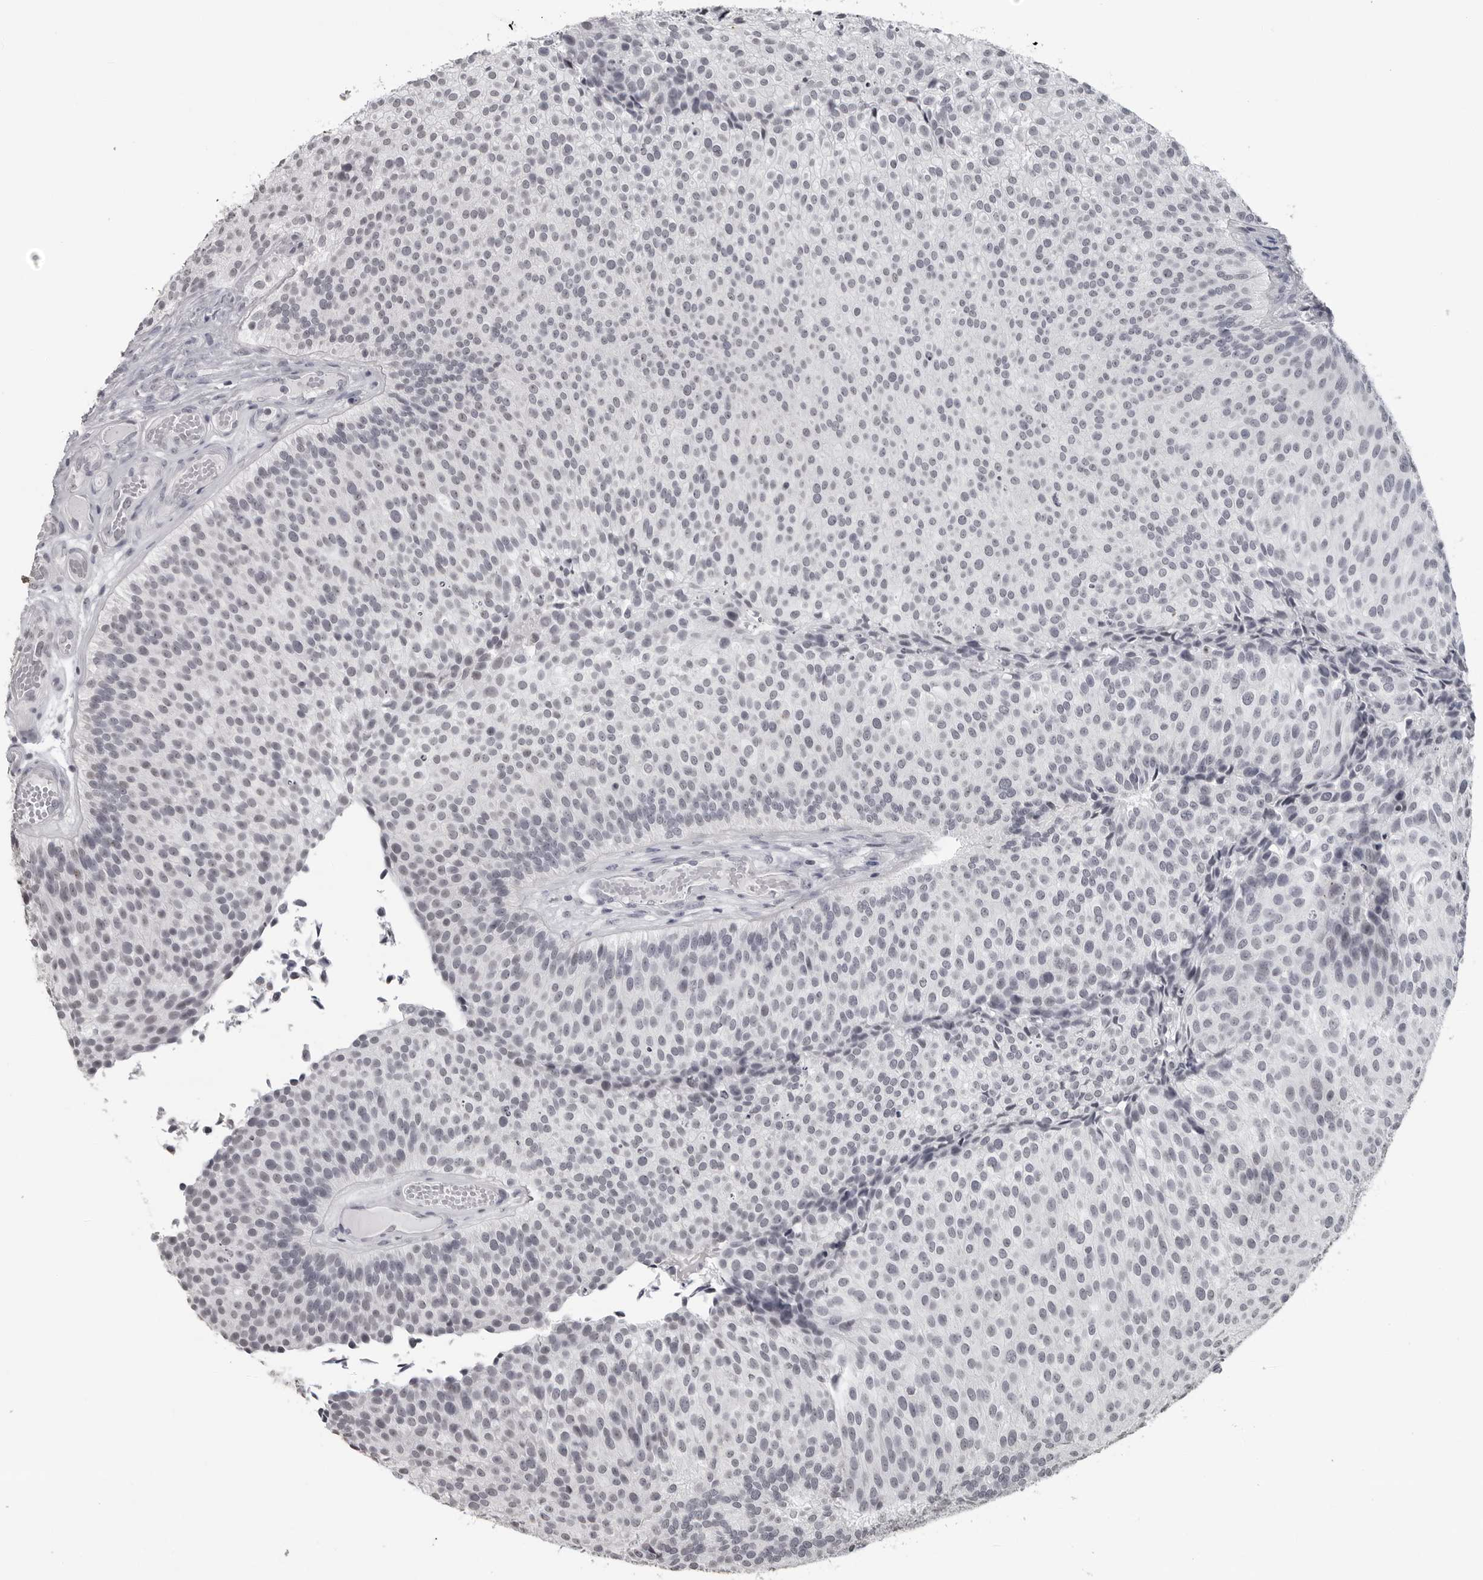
{"staining": {"intensity": "negative", "quantity": "none", "location": "none"}, "tissue": "urothelial cancer", "cell_type": "Tumor cells", "image_type": "cancer", "snomed": [{"axis": "morphology", "description": "Urothelial carcinoma, Low grade"}, {"axis": "topography", "description": "Urinary bladder"}], "caption": "Tumor cells show no significant positivity in urothelial cancer.", "gene": "DDX54", "patient": {"sex": "male", "age": 86}}